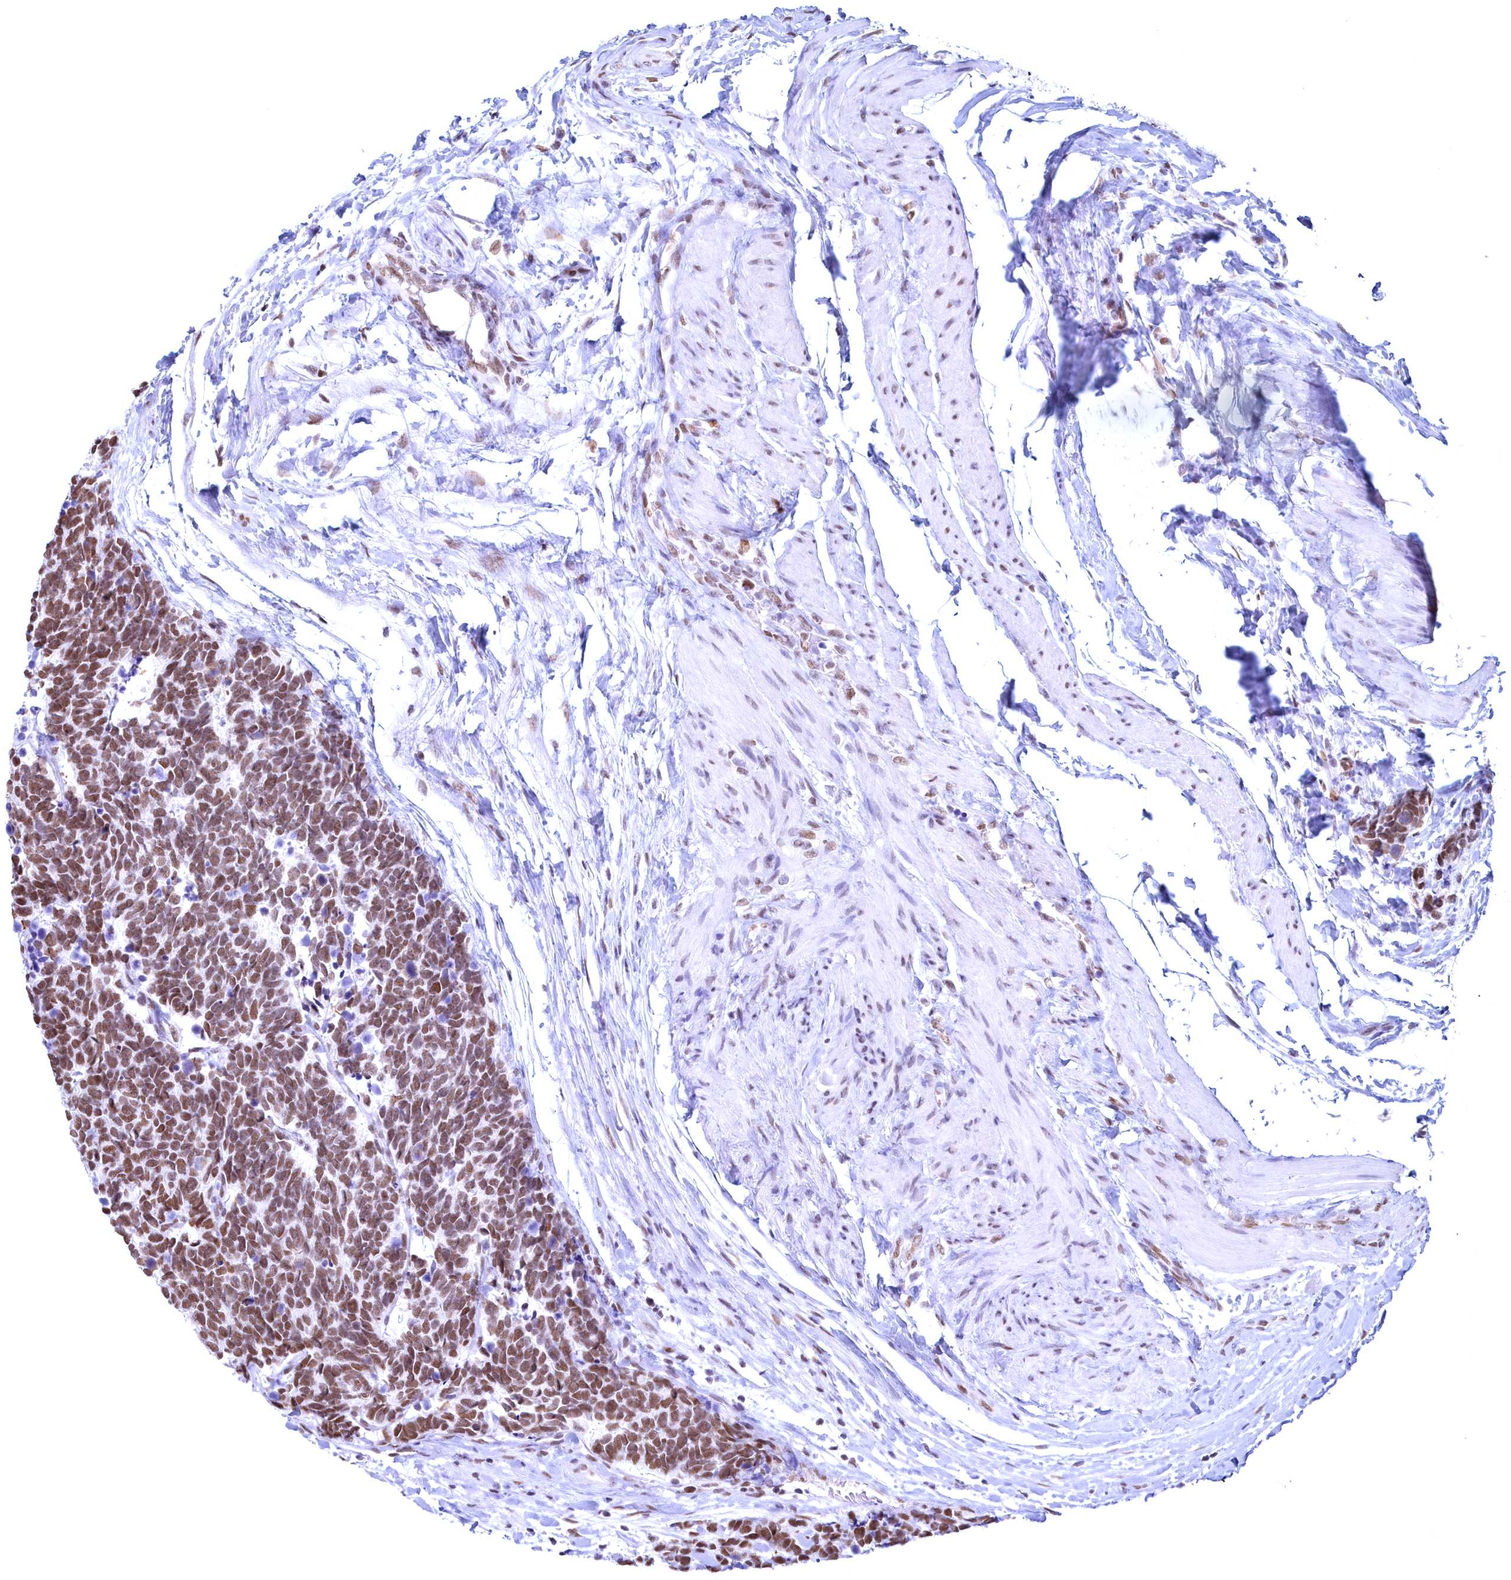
{"staining": {"intensity": "moderate", "quantity": ">75%", "location": "nuclear"}, "tissue": "carcinoid", "cell_type": "Tumor cells", "image_type": "cancer", "snomed": [{"axis": "morphology", "description": "Carcinoma, NOS"}, {"axis": "morphology", "description": "Carcinoid, malignant, NOS"}, {"axis": "topography", "description": "Prostate"}], "caption": "The histopathology image demonstrates a brown stain indicating the presence of a protein in the nuclear of tumor cells in carcinoid (malignant). The staining was performed using DAB, with brown indicating positive protein expression. Nuclei are stained blue with hematoxylin.", "gene": "CDC26", "patient": {"sex": "male", "age": 57}}